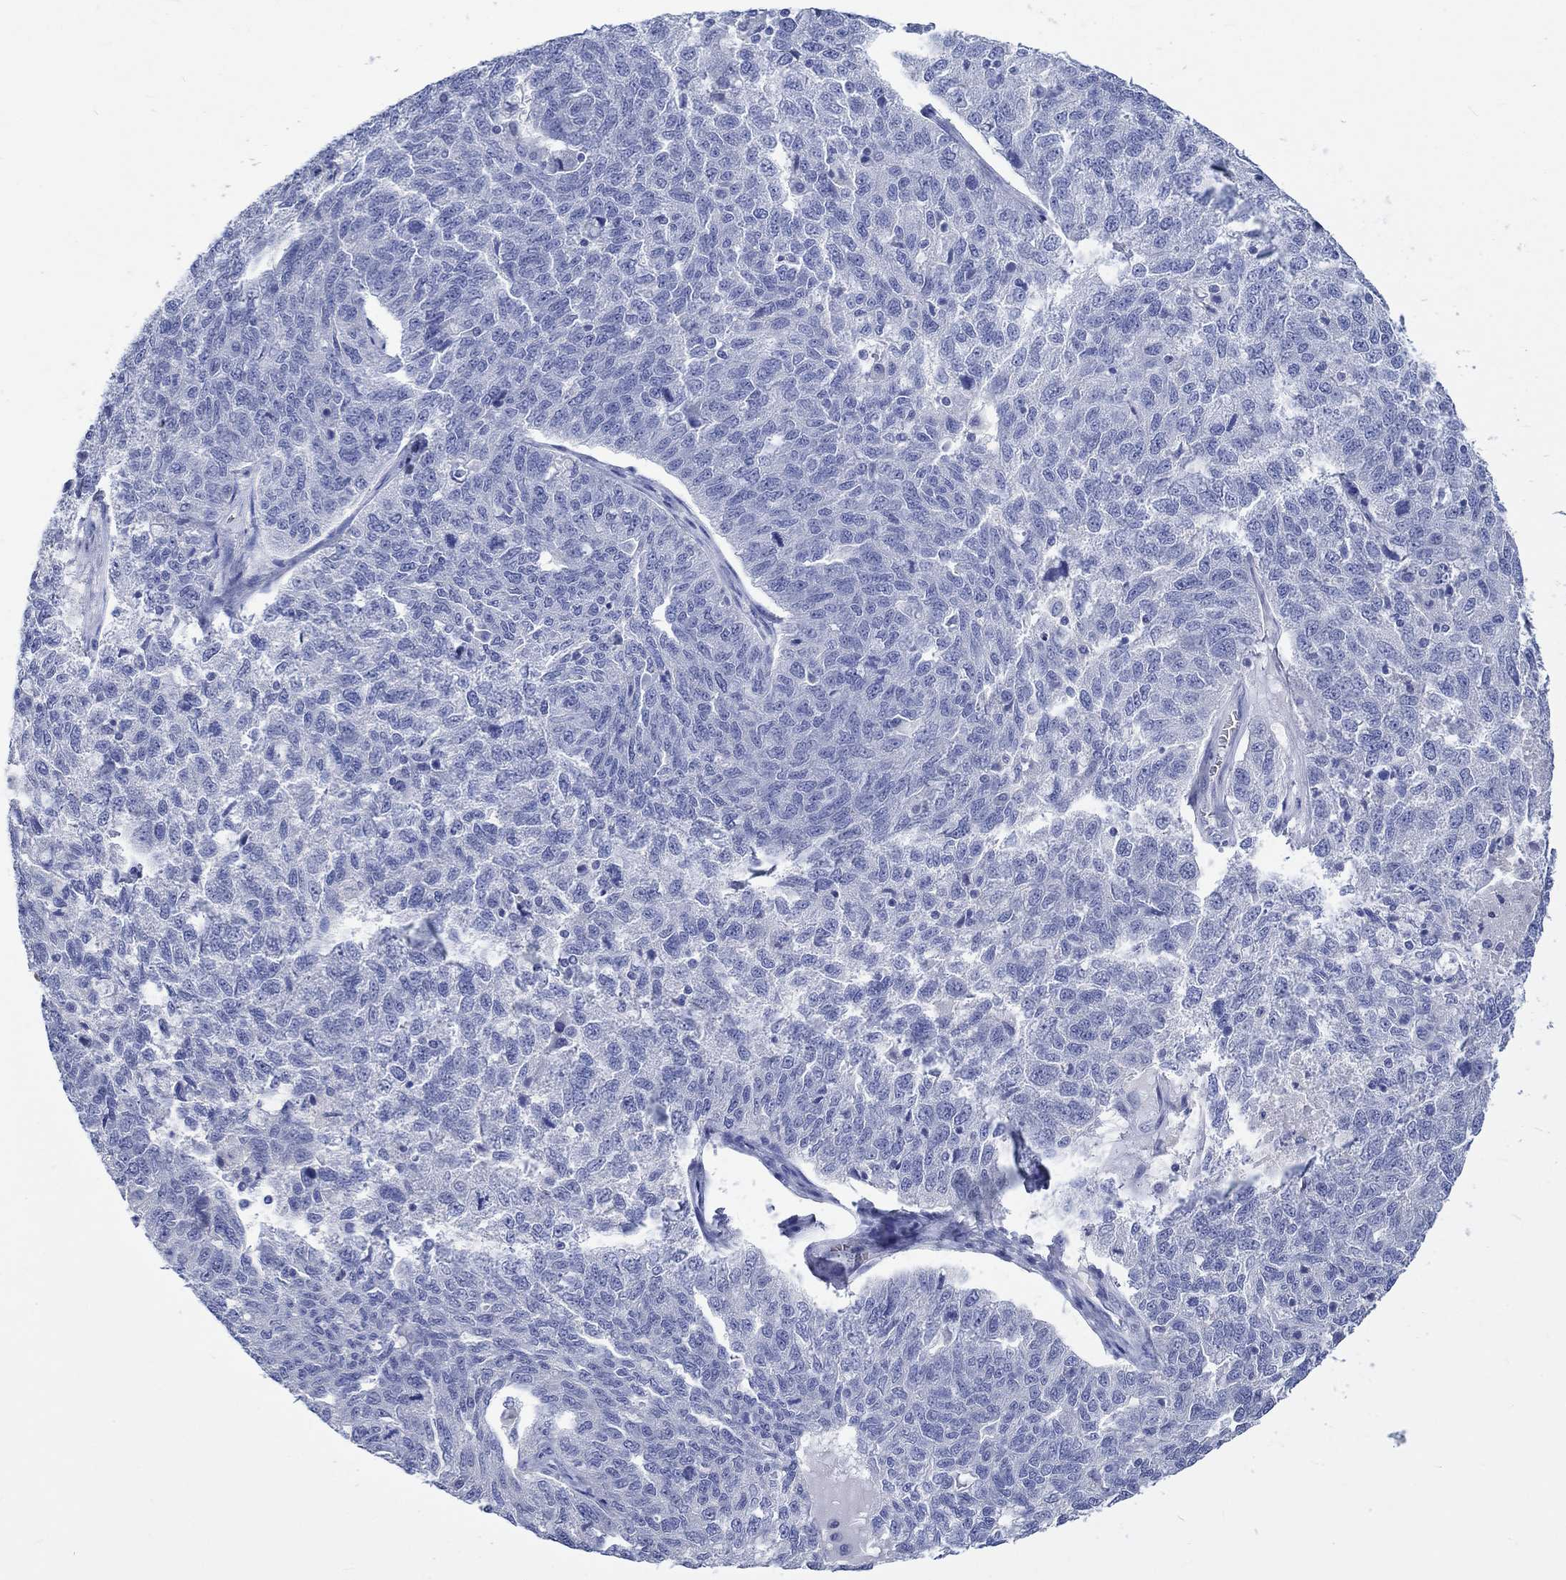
{"staining": {"intensity": "negative", "quantity": "none", "location": "none"}, "tissue": "ovarian cancer", "cell_type": "Tumor cells", "image_type": "cancer", "snomed": [{"axis": "morphology", "description": "Cystadenocarcinoma, serous, NOS"}, {"axis": "topography", "description": "Ovary"}], "caption": "Ovarian cancer (serous cystadenocarcinoma) was stained to show a protein in brown. There is no significant positivity in tumor cells.", "gene": "KCNA1", "patient": {"sex": "female", "age": 71}}